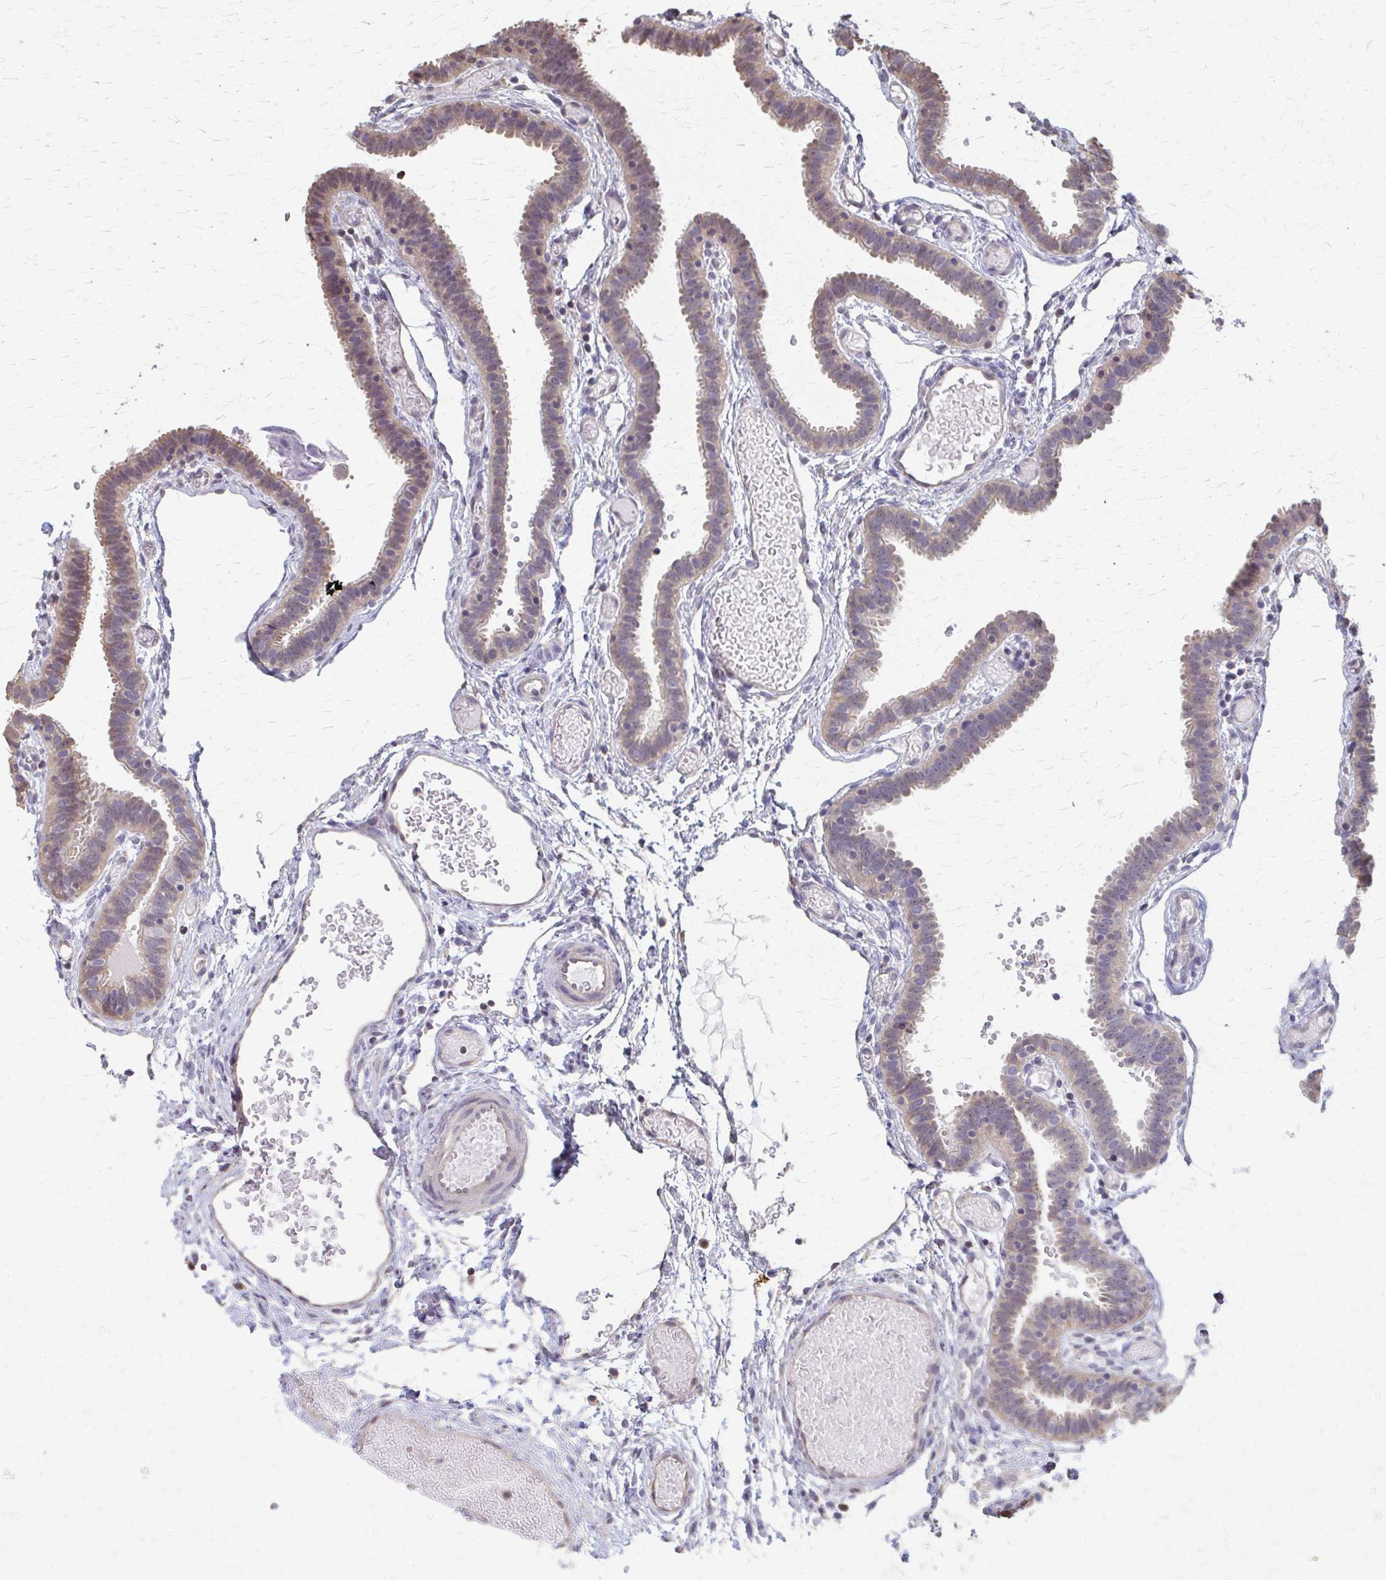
{"staining": {"intensity": "weak", "quantity": ">75%", "location": "cytoplasmic/membranous"}, "tissue": "fallopian tube", "cell_type": "Glandular cells", "image_type": "normal", "snomed": [{"axis": "morphology", "description": "Normal tissue, NOS"}, {"axis": "topography", "description": "Fallopian tube"}], "caption": "Weak cytoplasmic/membranous staining is appreciated in about >75% of glandular cells in benign fallopian tube. The staining was performed using DAB to visualize the protein expression in brown, while the nuclei were stained in blue with hematoxylin (Magnification: 20x).", "gene": "RABGAP1L", "patient": {"sex": "female", "age": 37}}